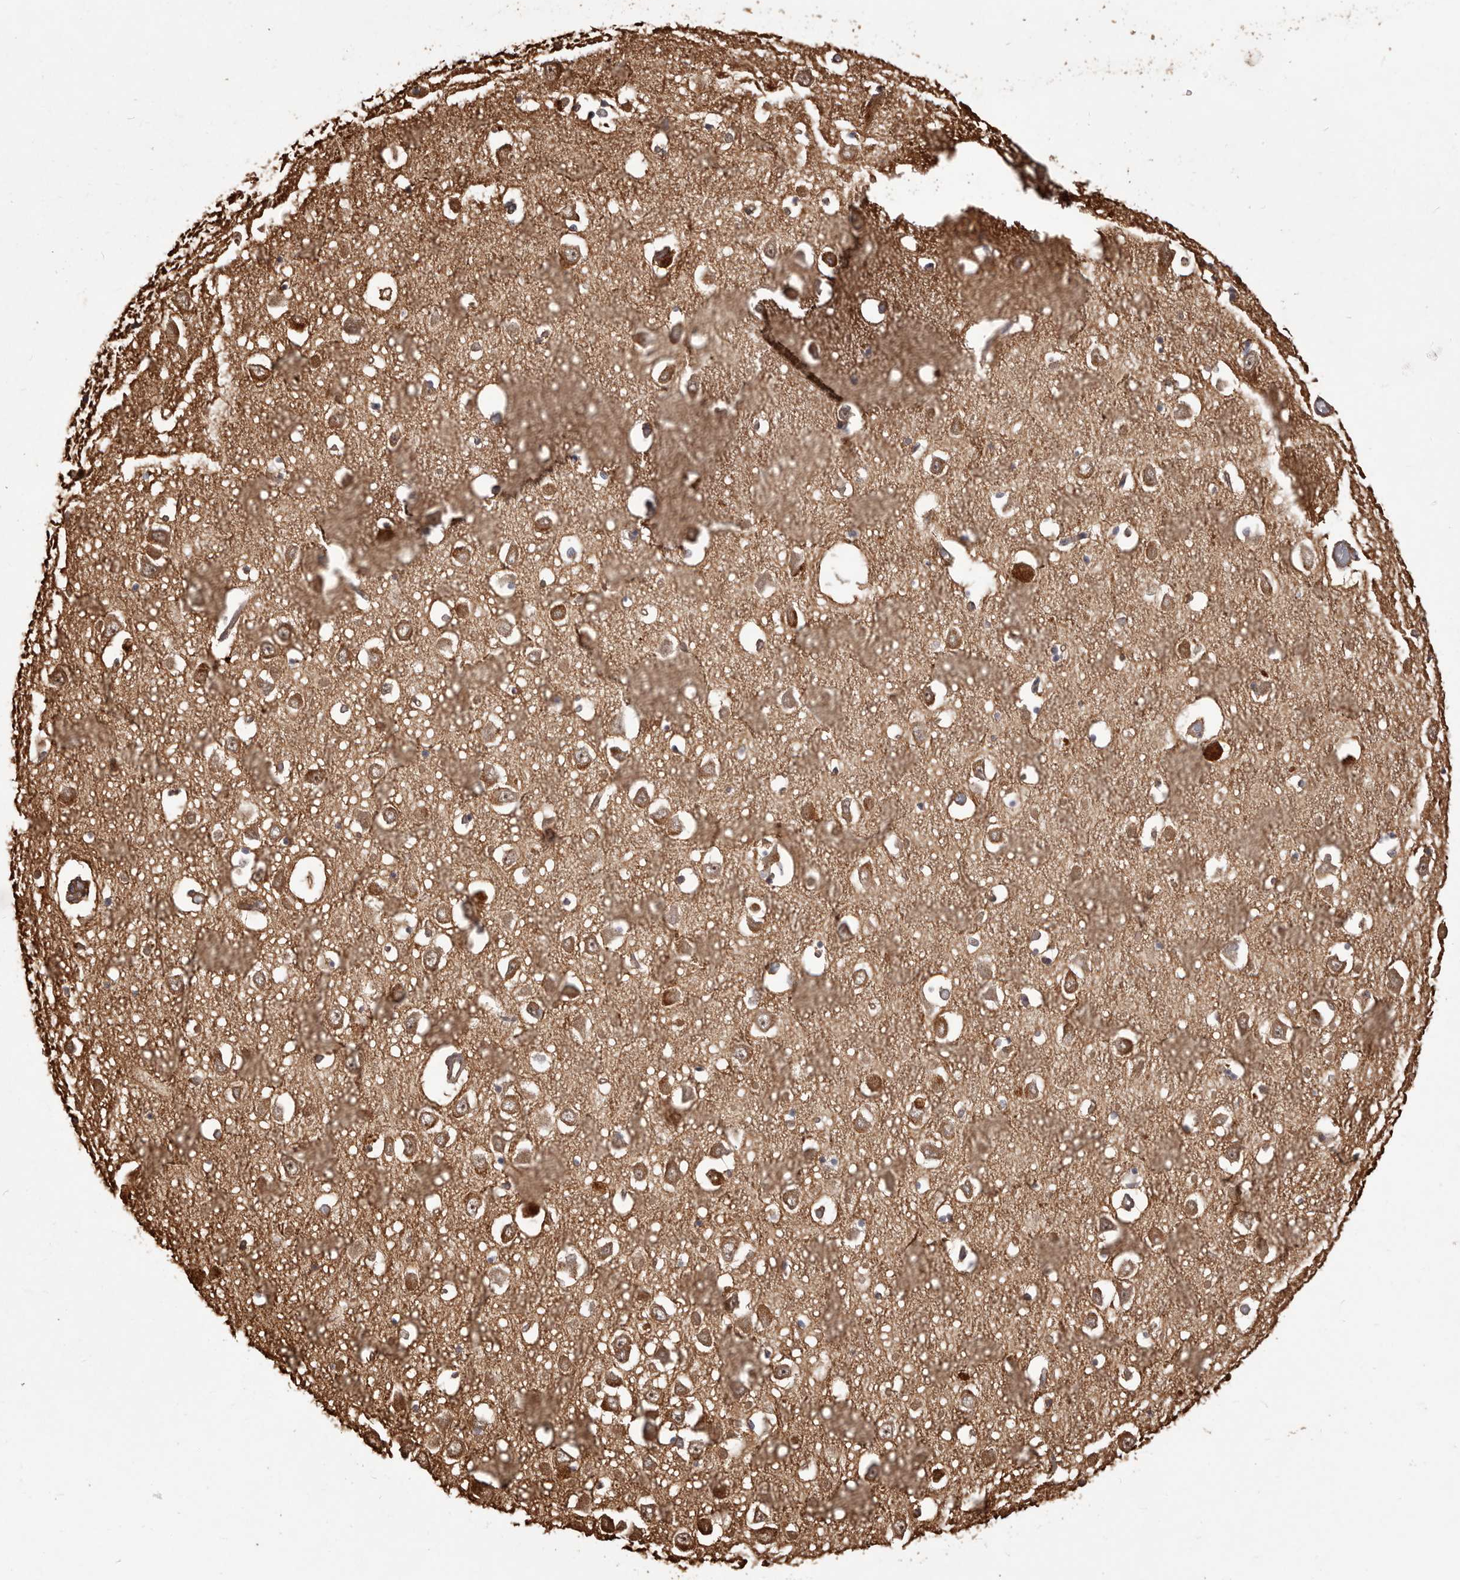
{"staining": {"intensity": "weak", "quantity": "25%-75%", "location": "cytoplasmic/membranous"}, "tissue": "hippocampus", "cell_type": "Glial cells", "image_type": "normal", "snomed": [{"axis": "morphology", "description": "Normal tissue, NOS"}, {"axis": "topography", "description": "Hippocampus"}], "caption": "Immunohistochemistry (IHC) of benign hippocampus exhibits low levels of weak cytoplasmic/membranous expression in about 25%-75% of glial cells.", "gene": "MTO1", "patient": {"sex": "male", "age": 70}}